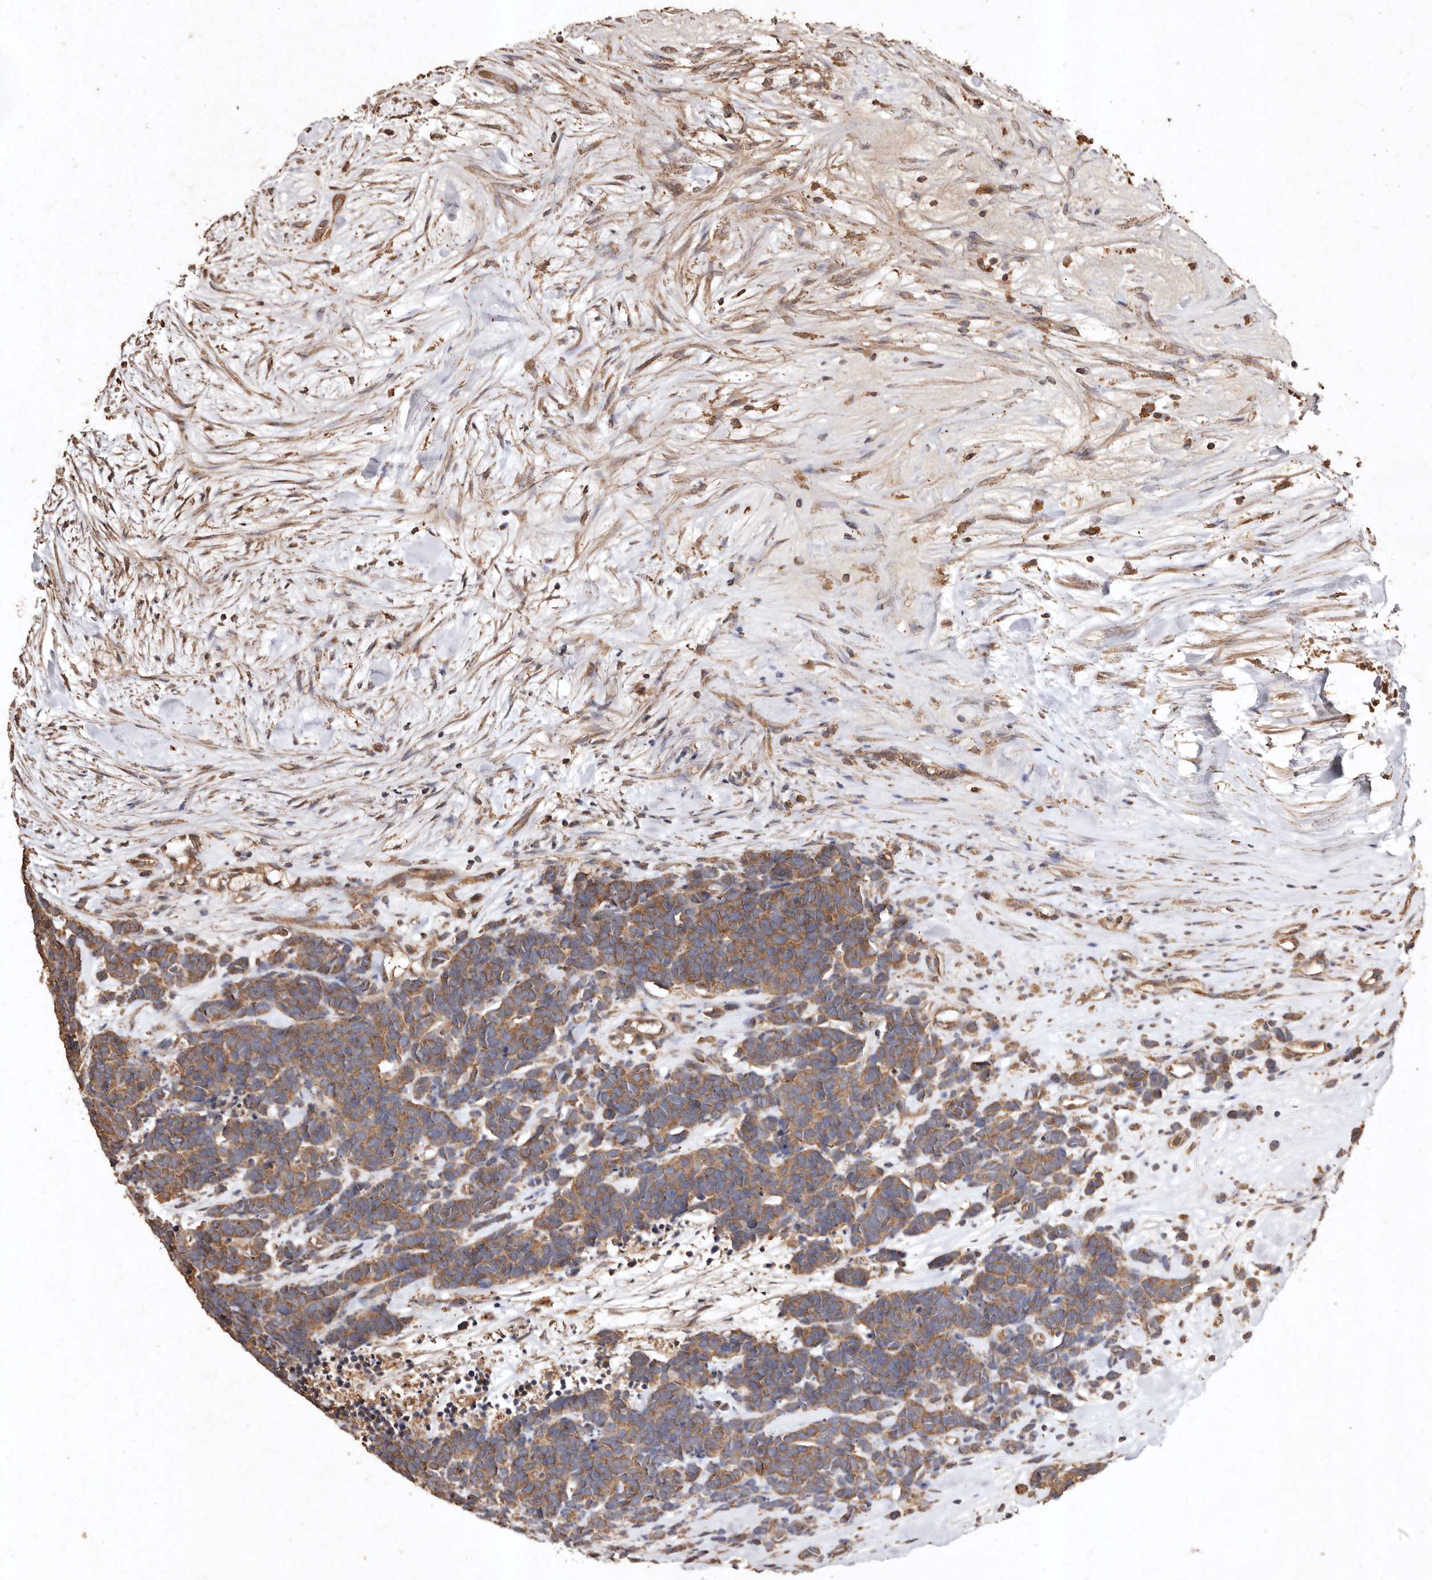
{"staining": {"intensity": "moderate", "quantity": ">75%", "location": "cytoplasmic/membranous"}, "tissue": "carcinoid", "cell_type": "Tumor cells", "image_type": "cancer", "snomed": [{"axis": "morphology", "description": "Carcinoma, NOS"}, {"axis": "morphology", "description": "Carcinoid, malignant, NOS"}, {"axis": "topography", "description": "Urinary bladder"}], "caption": "Carcinoid stained with a brown dye shows moderate cytoplasmic/membranous positive expression in about >75% of tumor cells.", "gene": "FARS2", "patient": {"sex": "male", "age": 57}}